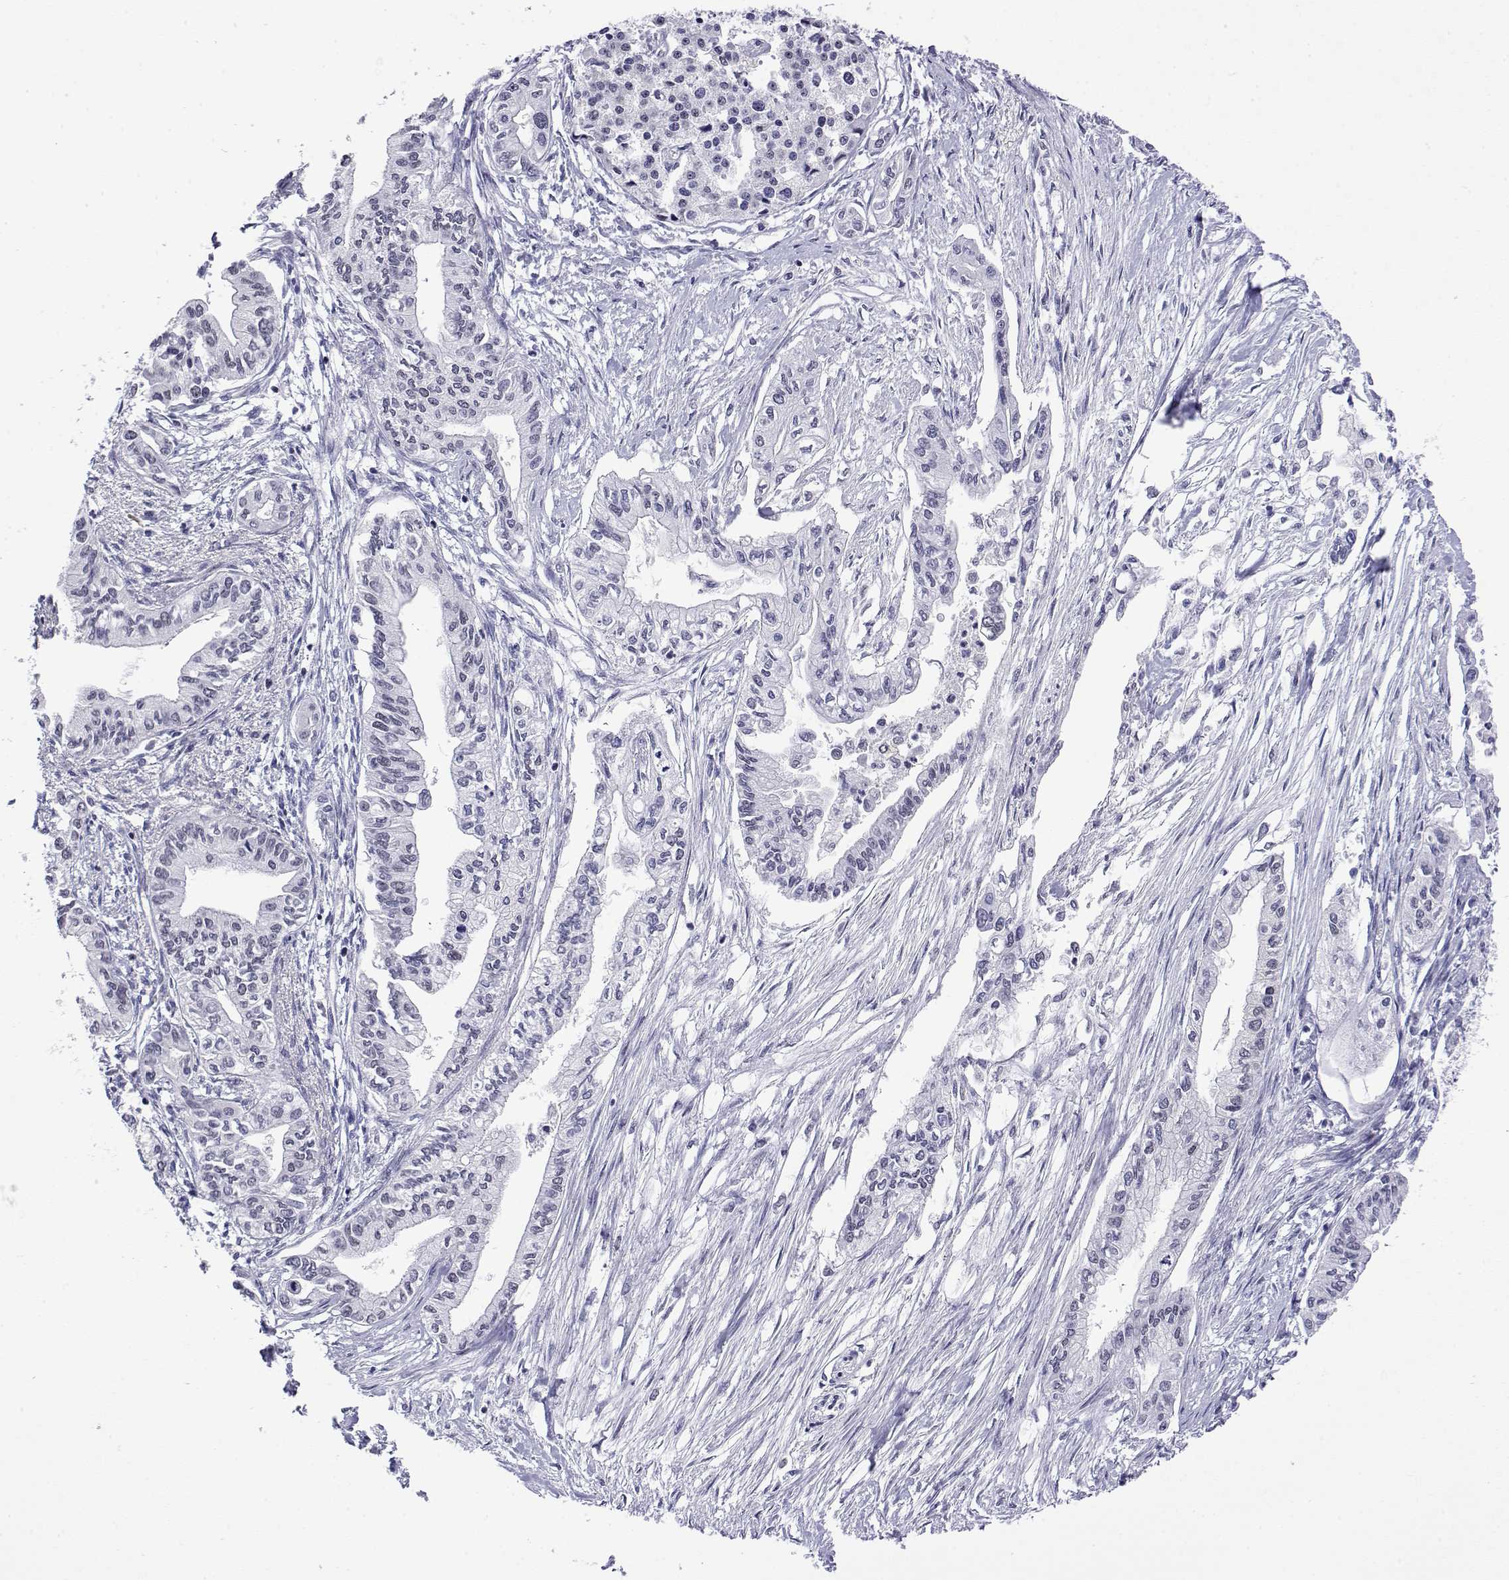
{"staining": {"intensity": "negative", "quantity": "none", "location": "none"}, "tissue": "pancreatic cancer", "cell_type": "Tumor cells", "image_type": "cancer", "snomed": [{"axis": "morphology", "description": "Adenocarcinoma, NOS"}, {"axis": "topography", "description": "Pancreas"}], "caption": "A histopathology image of human adenocarcinoma (pancreatic) is negative for staining in tumor cells.", "gene": "POLDIP3", "patient": {"sex": "male", "age": 60}}